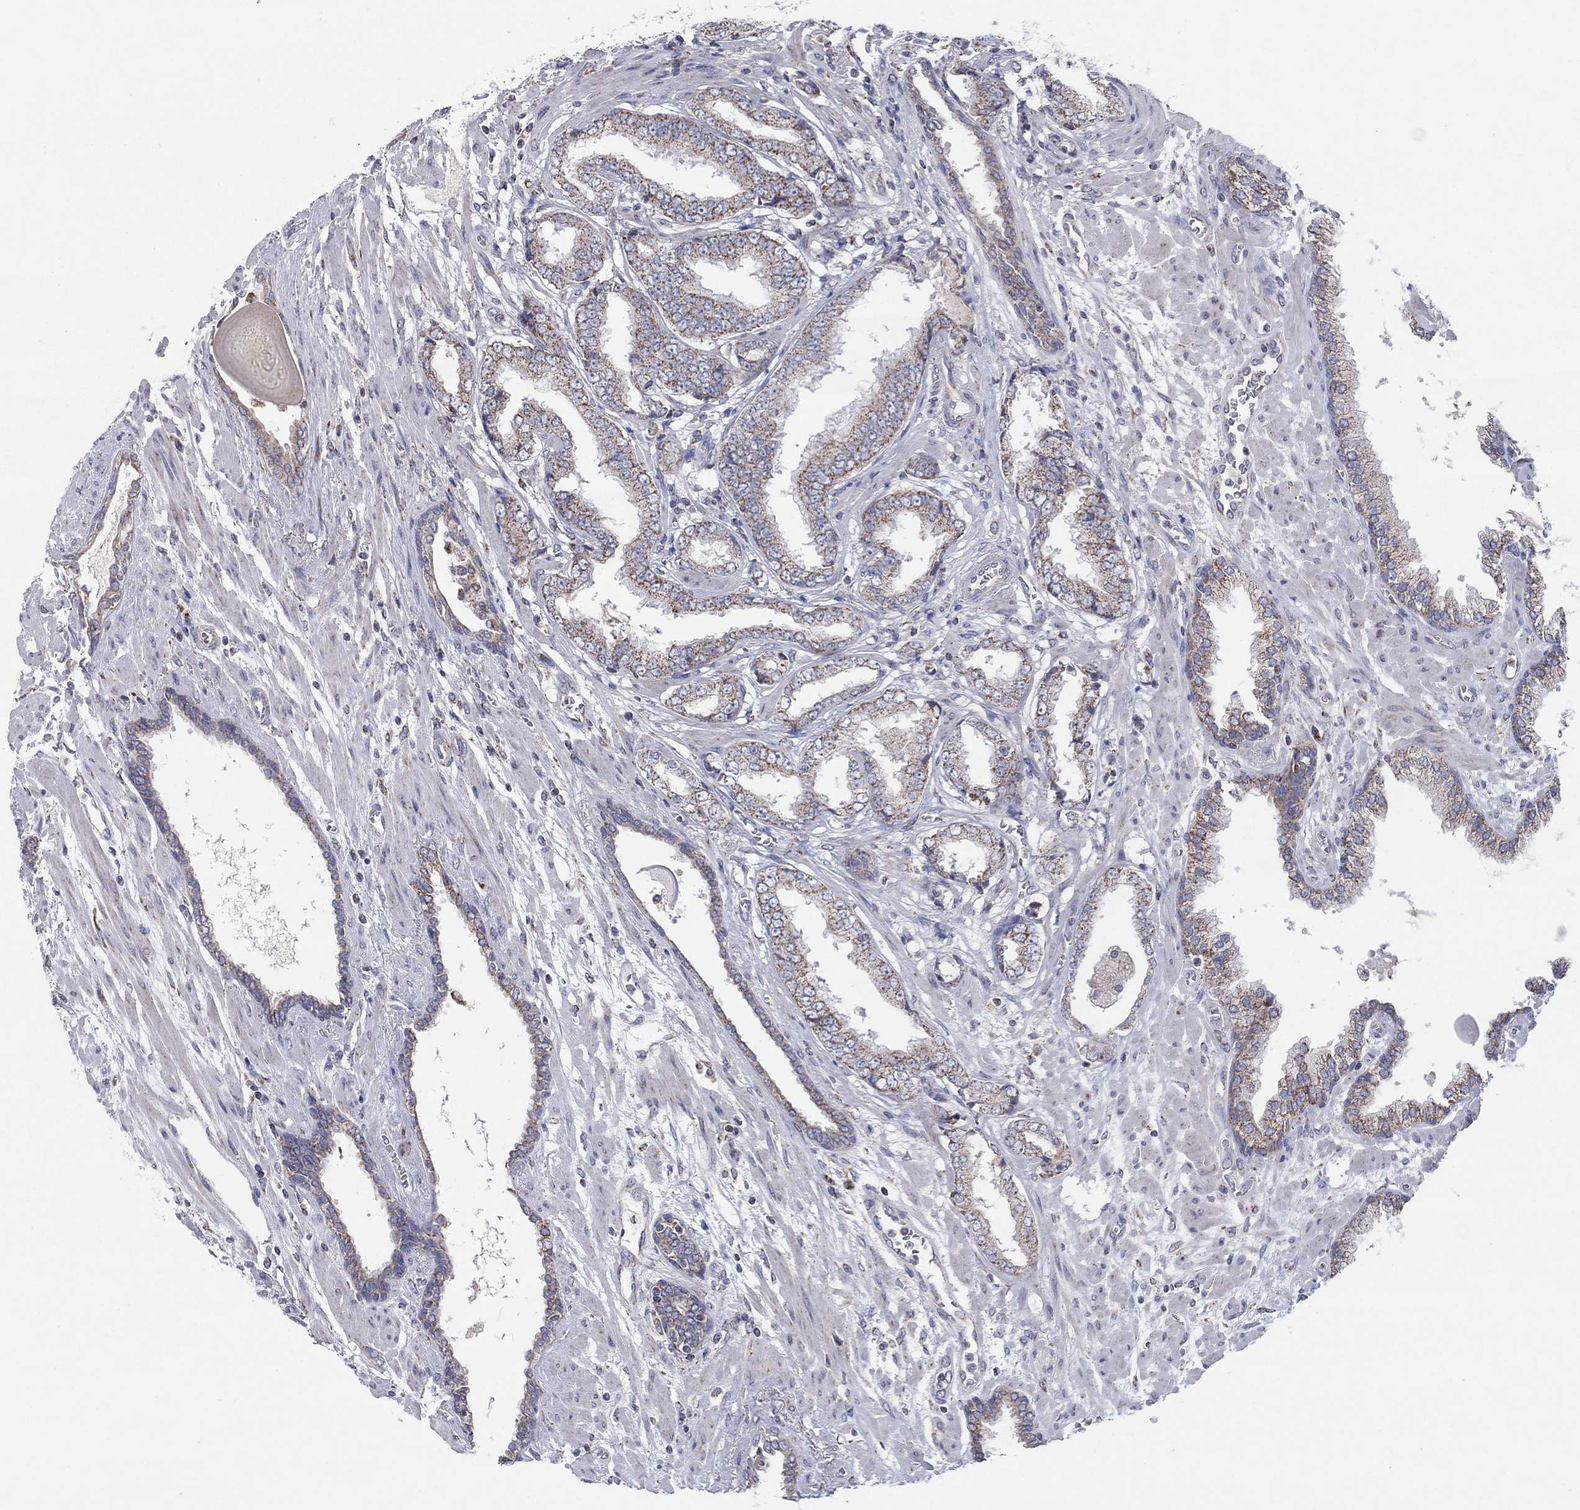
{"staining": {"intensity": "moderate", "quantity": "25%-75%", "location": "cytoplasmic/membranous"}, "tissue": "prostate cancer", "cell_type": "Tumor cells", "image_type": "cancer", "snomed": [{"axis": "morphology", "description": "Adenocarcinoma, Low grade"}, {"axis": "topography", "description": "Prostate"}], "caption": "This is a histology image of immunohistochemistry staining of prostate cancer, which shows moderate positivity in the cytoplasmic/membranous of tumor cells.", "gene": "C9orf85", "patient": {"sex": "male", "age": 69}}